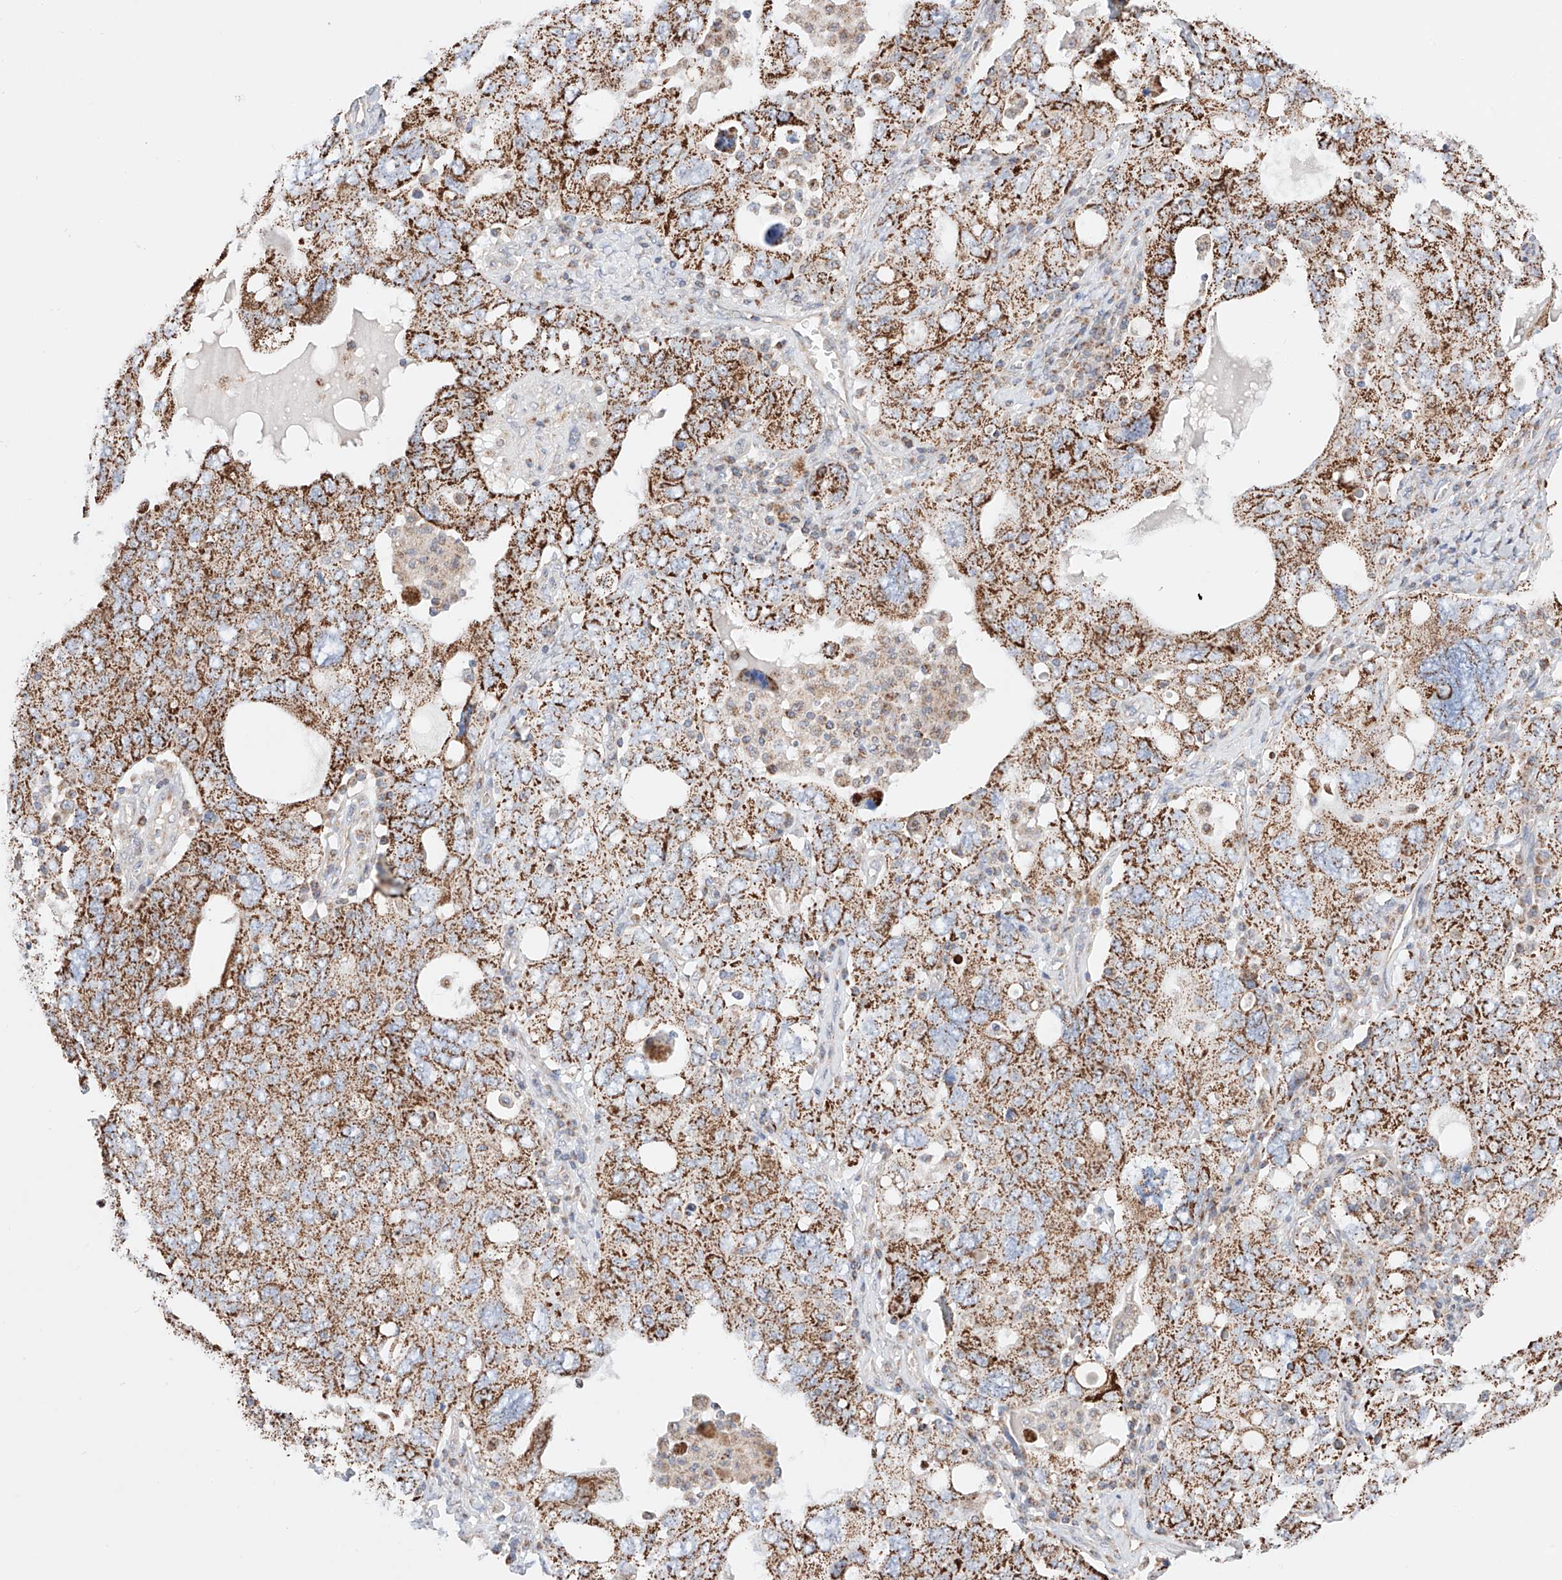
{"staining": {"intensity": "strong", "quantity": ">75%", "location": "cytoplasmic/membranous"}, "tissue": "ovarian cancer", "cell_type": "Tumor cells", "image_type": "cancer", "snomed": [{"axis": "morphology", "description": "Carcinoma, endometroid"}, {"axis": "topography", "description": "Ovary"}], "caption": "Human ovarian cancer (endometroid carcinoma) stained with a protein marker reveals strong staining in tumor cells.", "gene": "KTI12", "patient": {"sex": "female", "age": 62}}